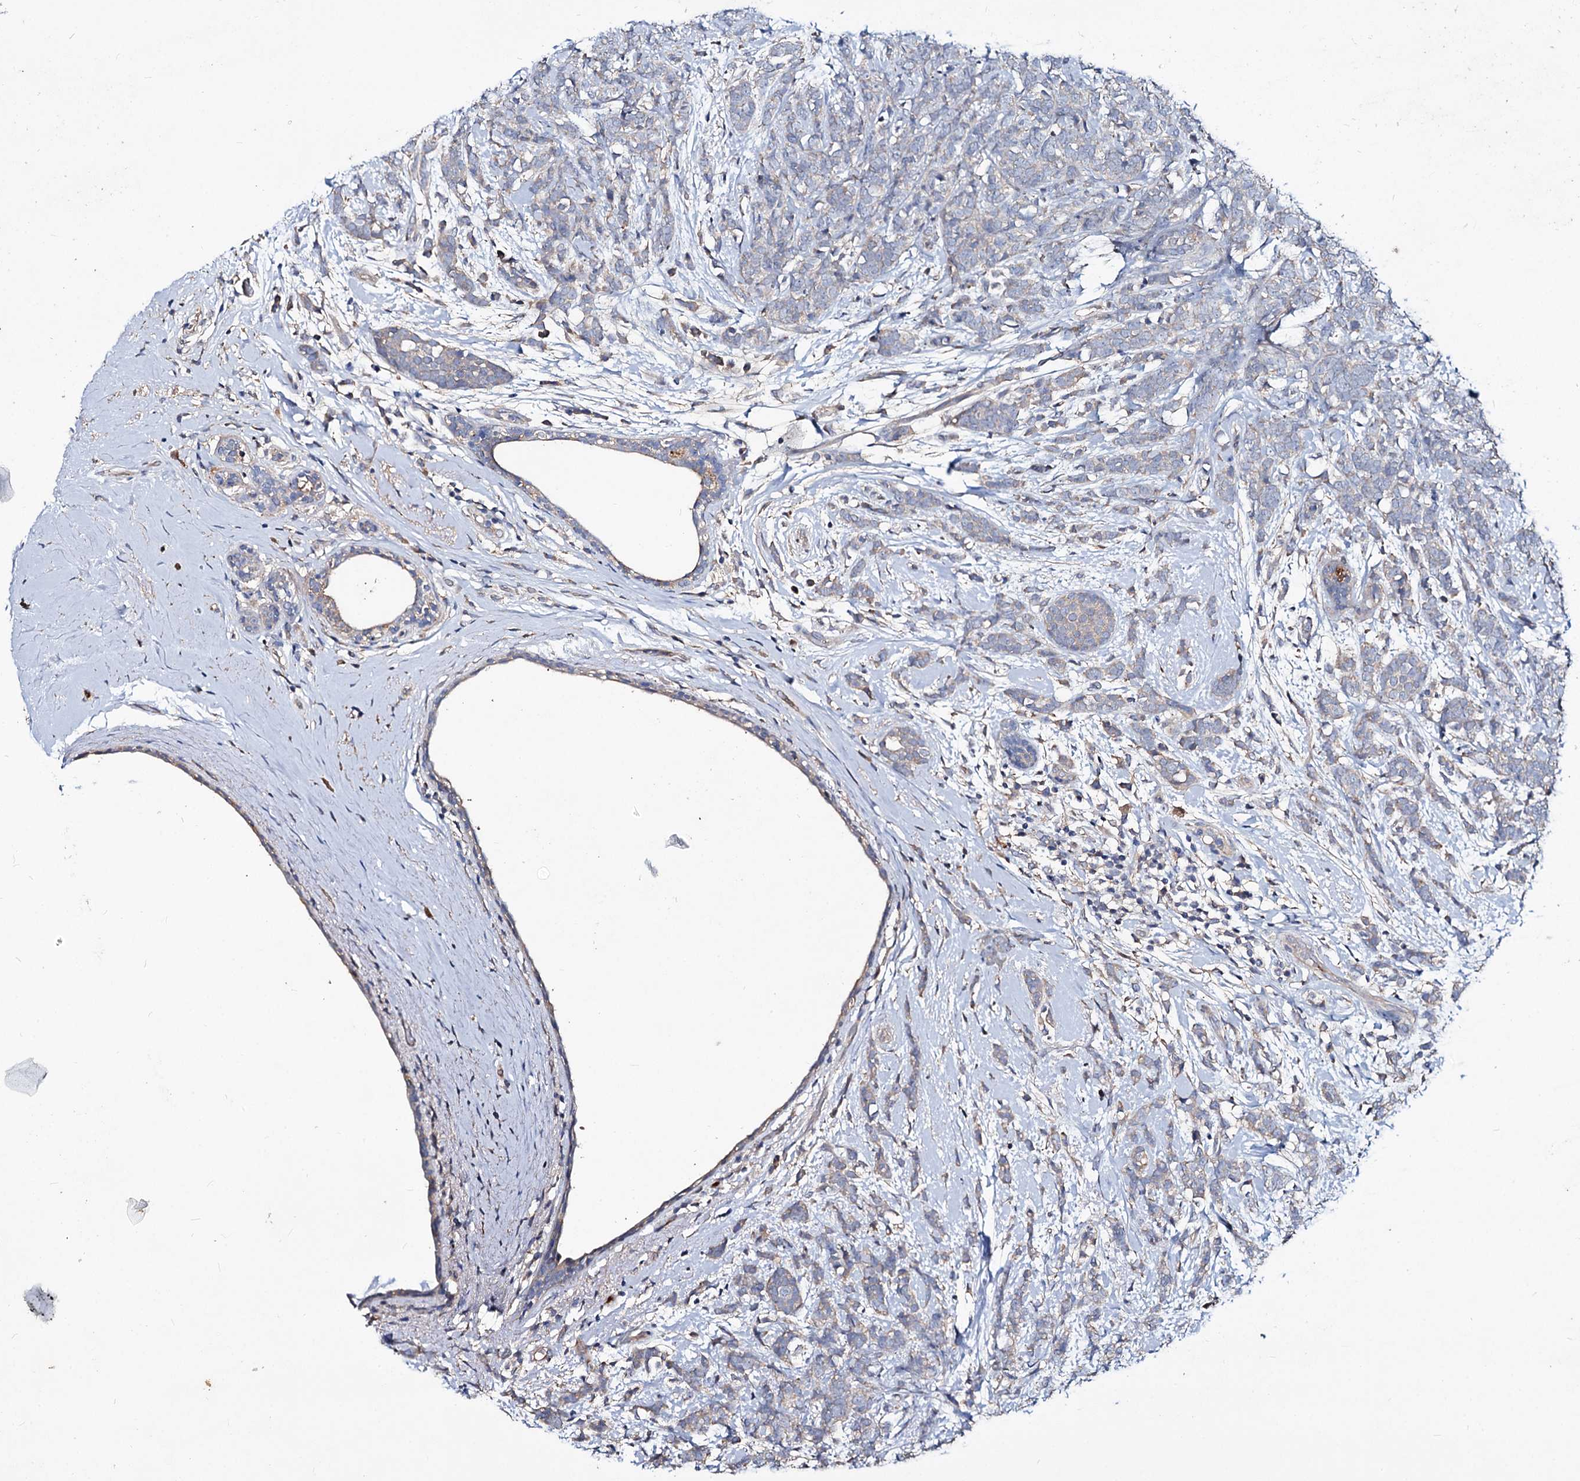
{"staining": {"intensity": "negative", "quantity": "none", "location": "none"}, "tissue": "breast cancer", "cell_type": "Tumor cells", "image_type": "cancer", "snomed": [{"axis": "morphology", "description": "Lobular carcinoma"}, {"axis": "topography", "description": "Breast"}], "caption": "Micrograph shows no significant protein staining in tumor cells of breast cancer. (Brightfield microscopy of DAB immunohistochemistry (IHC) at high magnification).", "gene": "ACY3", "patient": {"sex": "female", "age": 58}}